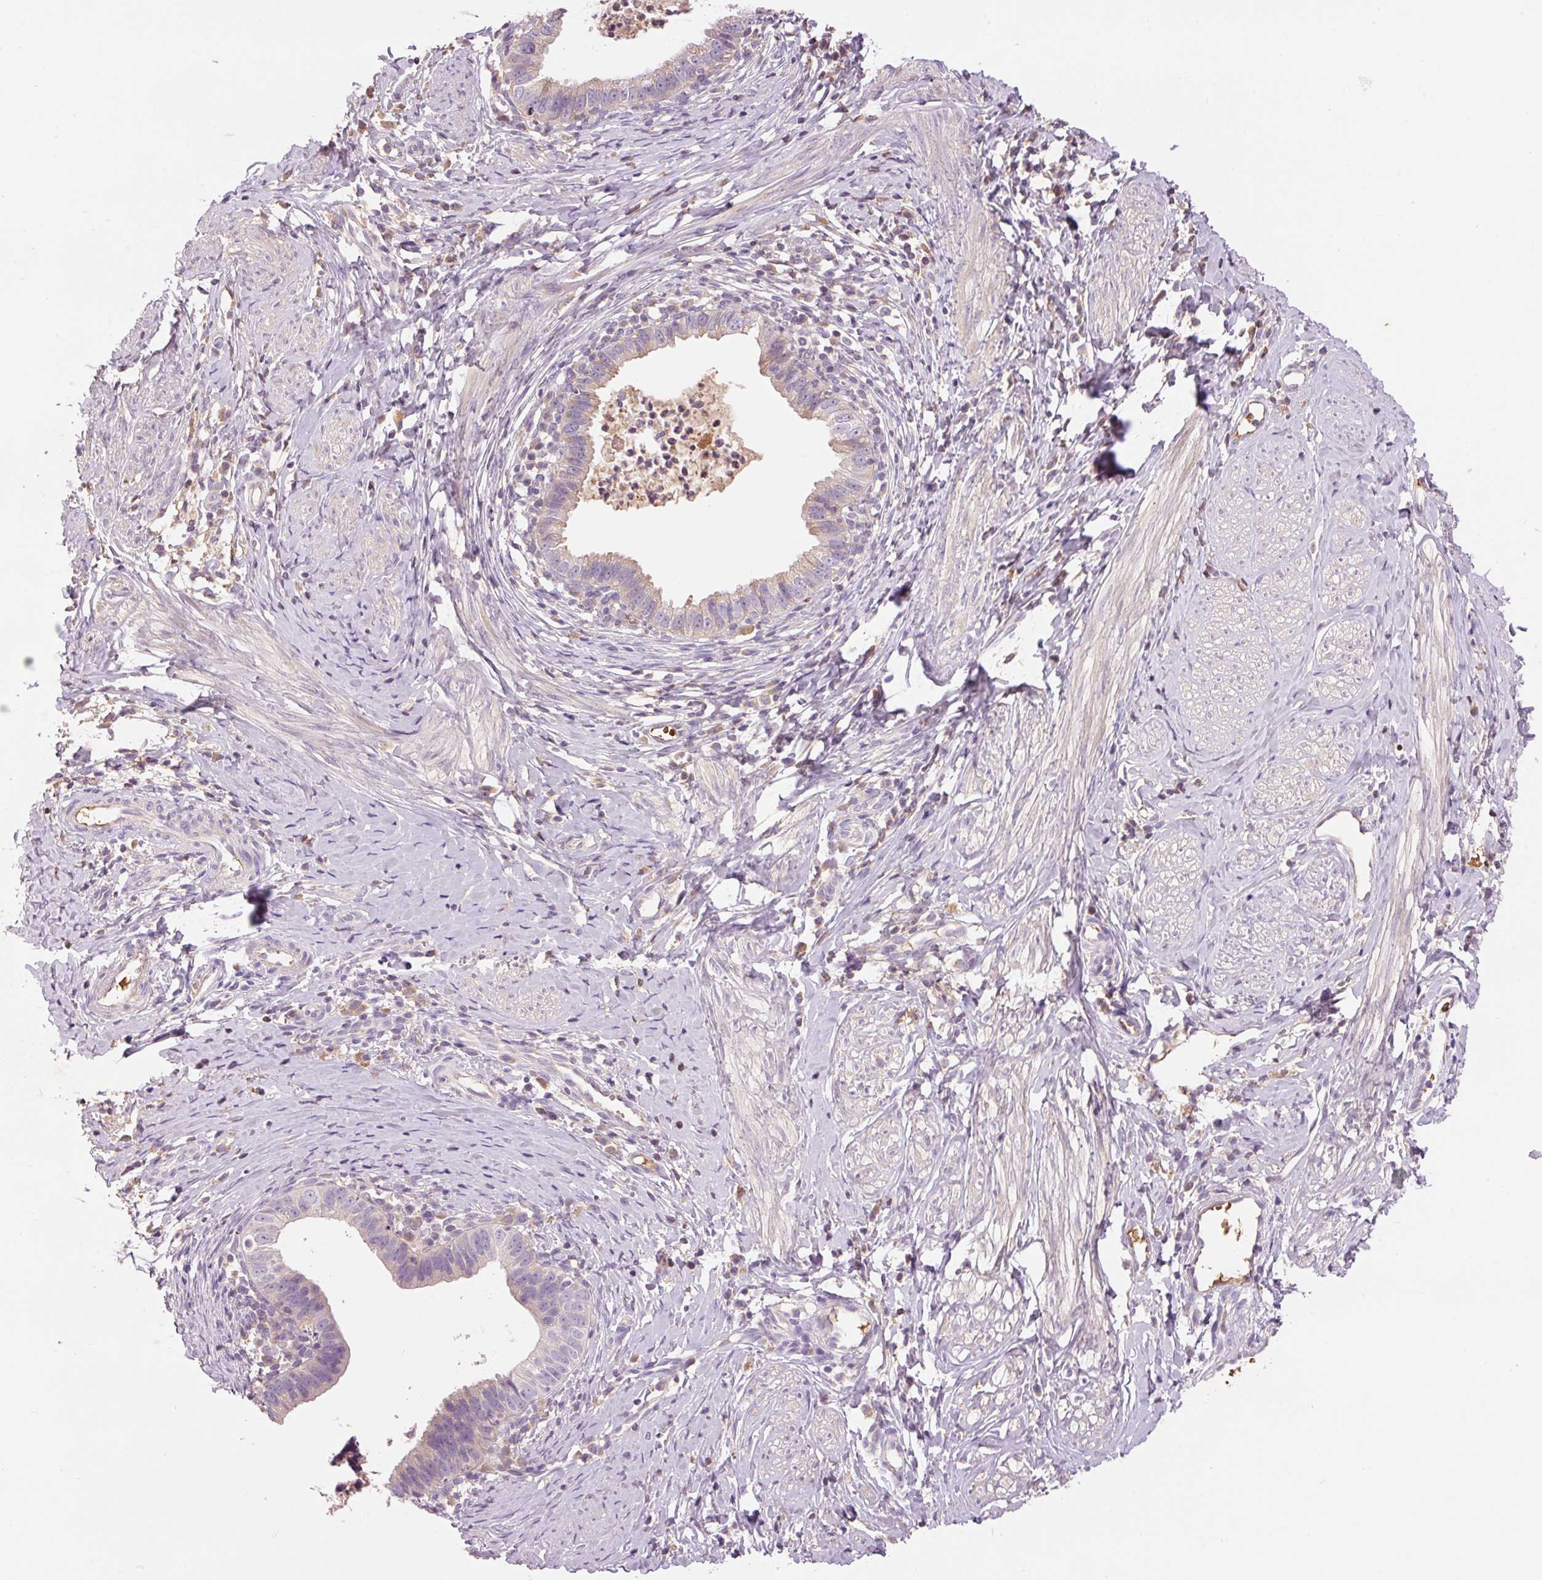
{"staining": {"intensity": "weak", "quantity": "25%-75%", "location": "cytoplasmic/membranous"}, "tissue": "cervical cancer", "cell_type": "Tumor cells", "image_type": "cancer", "snomed": [{"axis": "morphology", "description": "Adenocarcinoma, NOS"}, {"axis": "topography", "description": "Cervix"}], "caption": "Immunohistochemical staining of human adenocarcinoma (cervical) exhibits low levels of weak cytoplasmic/membranous protein positivity in approximately 25%-75% of tumor cells. (brown staining indicates protein expression, while blue staining denotes nuclei).", "gene": "CMTM8", "patient": {"sex": "female", "age": 36}}